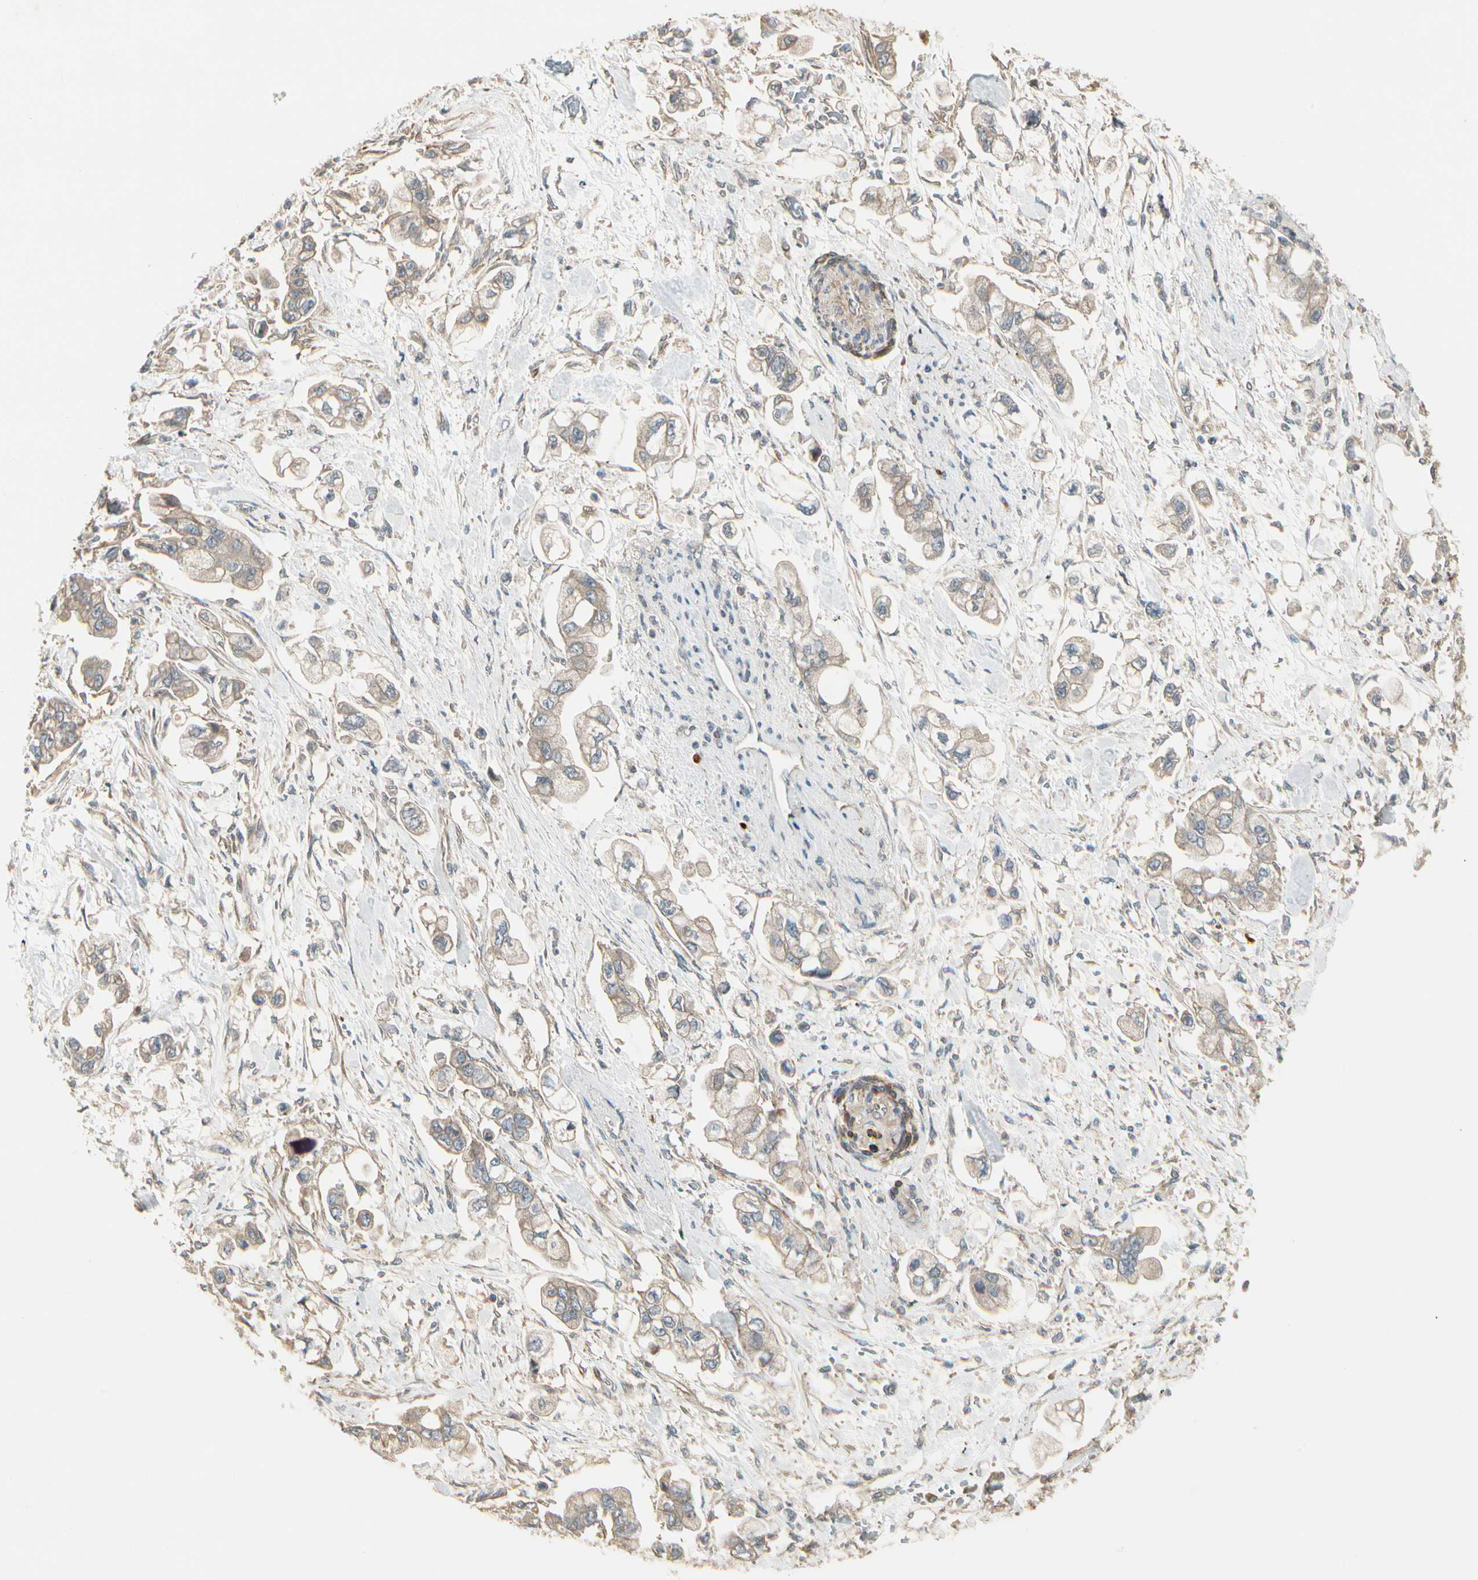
{"staining": {"intensity": "weak", "quantity": ">75%", "location": "cytoplasmic/membranous"}, "tissue": "stomach cancer", "cell_type": "Tumor cells", "image_type": "cancer", "snomed": [{"axis": "morphology", "description": "Adenocarcinoma, NOS"}, {"axis": "topography", "description": "Stomach"}], "caption": "Immunohistochemistry of stomach cancer (adenocarcinoma) reveals low levels of weak cytoplasmic/membranous staining in about >75% of tumor cells. Immunohistochemistry stains the protein of interest in brown and the nuclei are stained blue.", "gene": "ACVR1", "patient": {"sex": "male", "age": 62}}